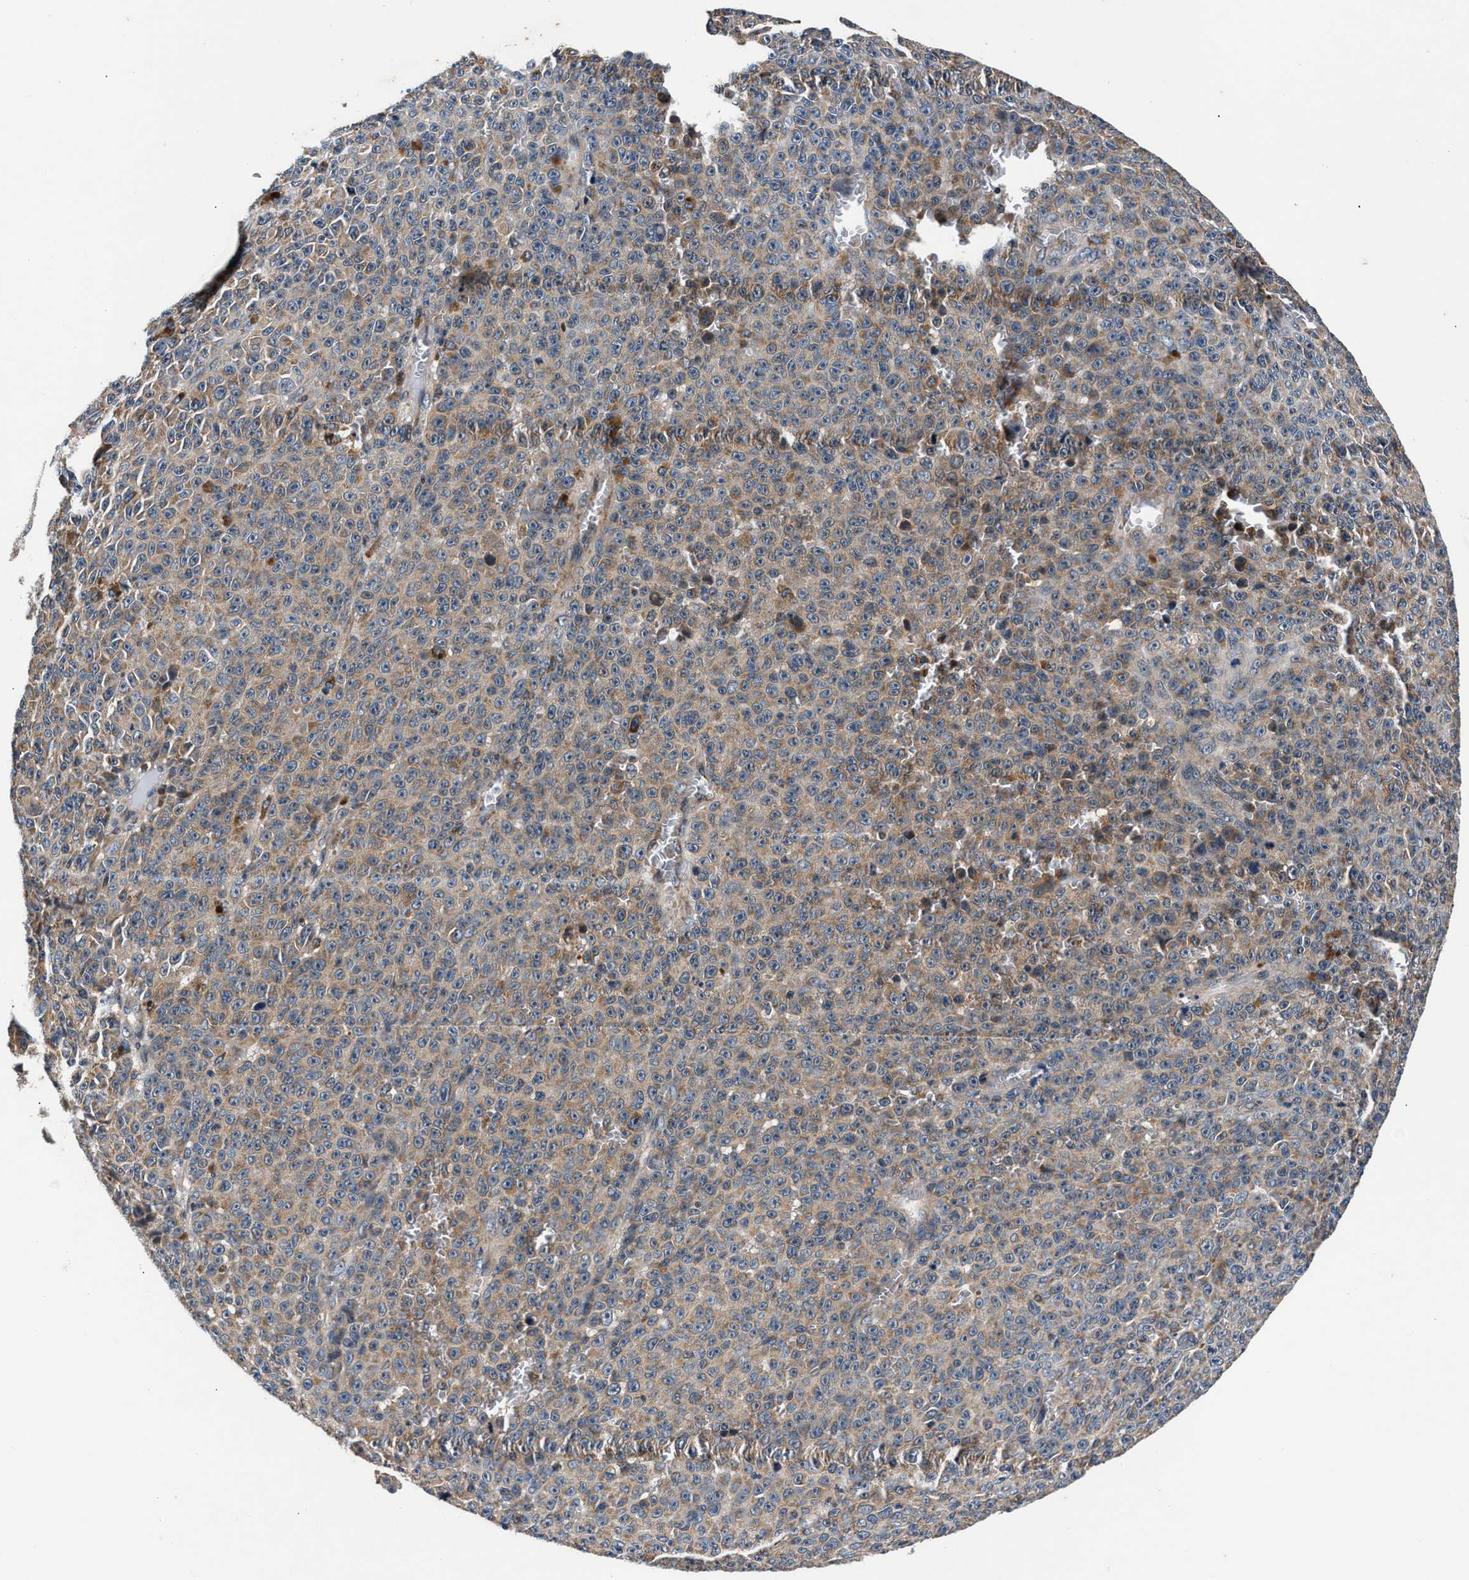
{"staining": {"intensity": "weak", "quantity": ">75%", "location": "cytoplasmic/membranous"}, "tissue": "melanoma", "cell_type": "Tumor cells", "image_type": "cancer", "snomed": [{"axis": "morphology", "description": "Malignant melanoma, NOS"}, {"axis": "topography", "description": "Skin"}], "caption": "A micrograph of melanoma stained for a protein displays weak cytoplasmic/membranous brown staining in tumor cells.", "gene": "IMMT", "patient": {"sex": "female", "age": 82}}